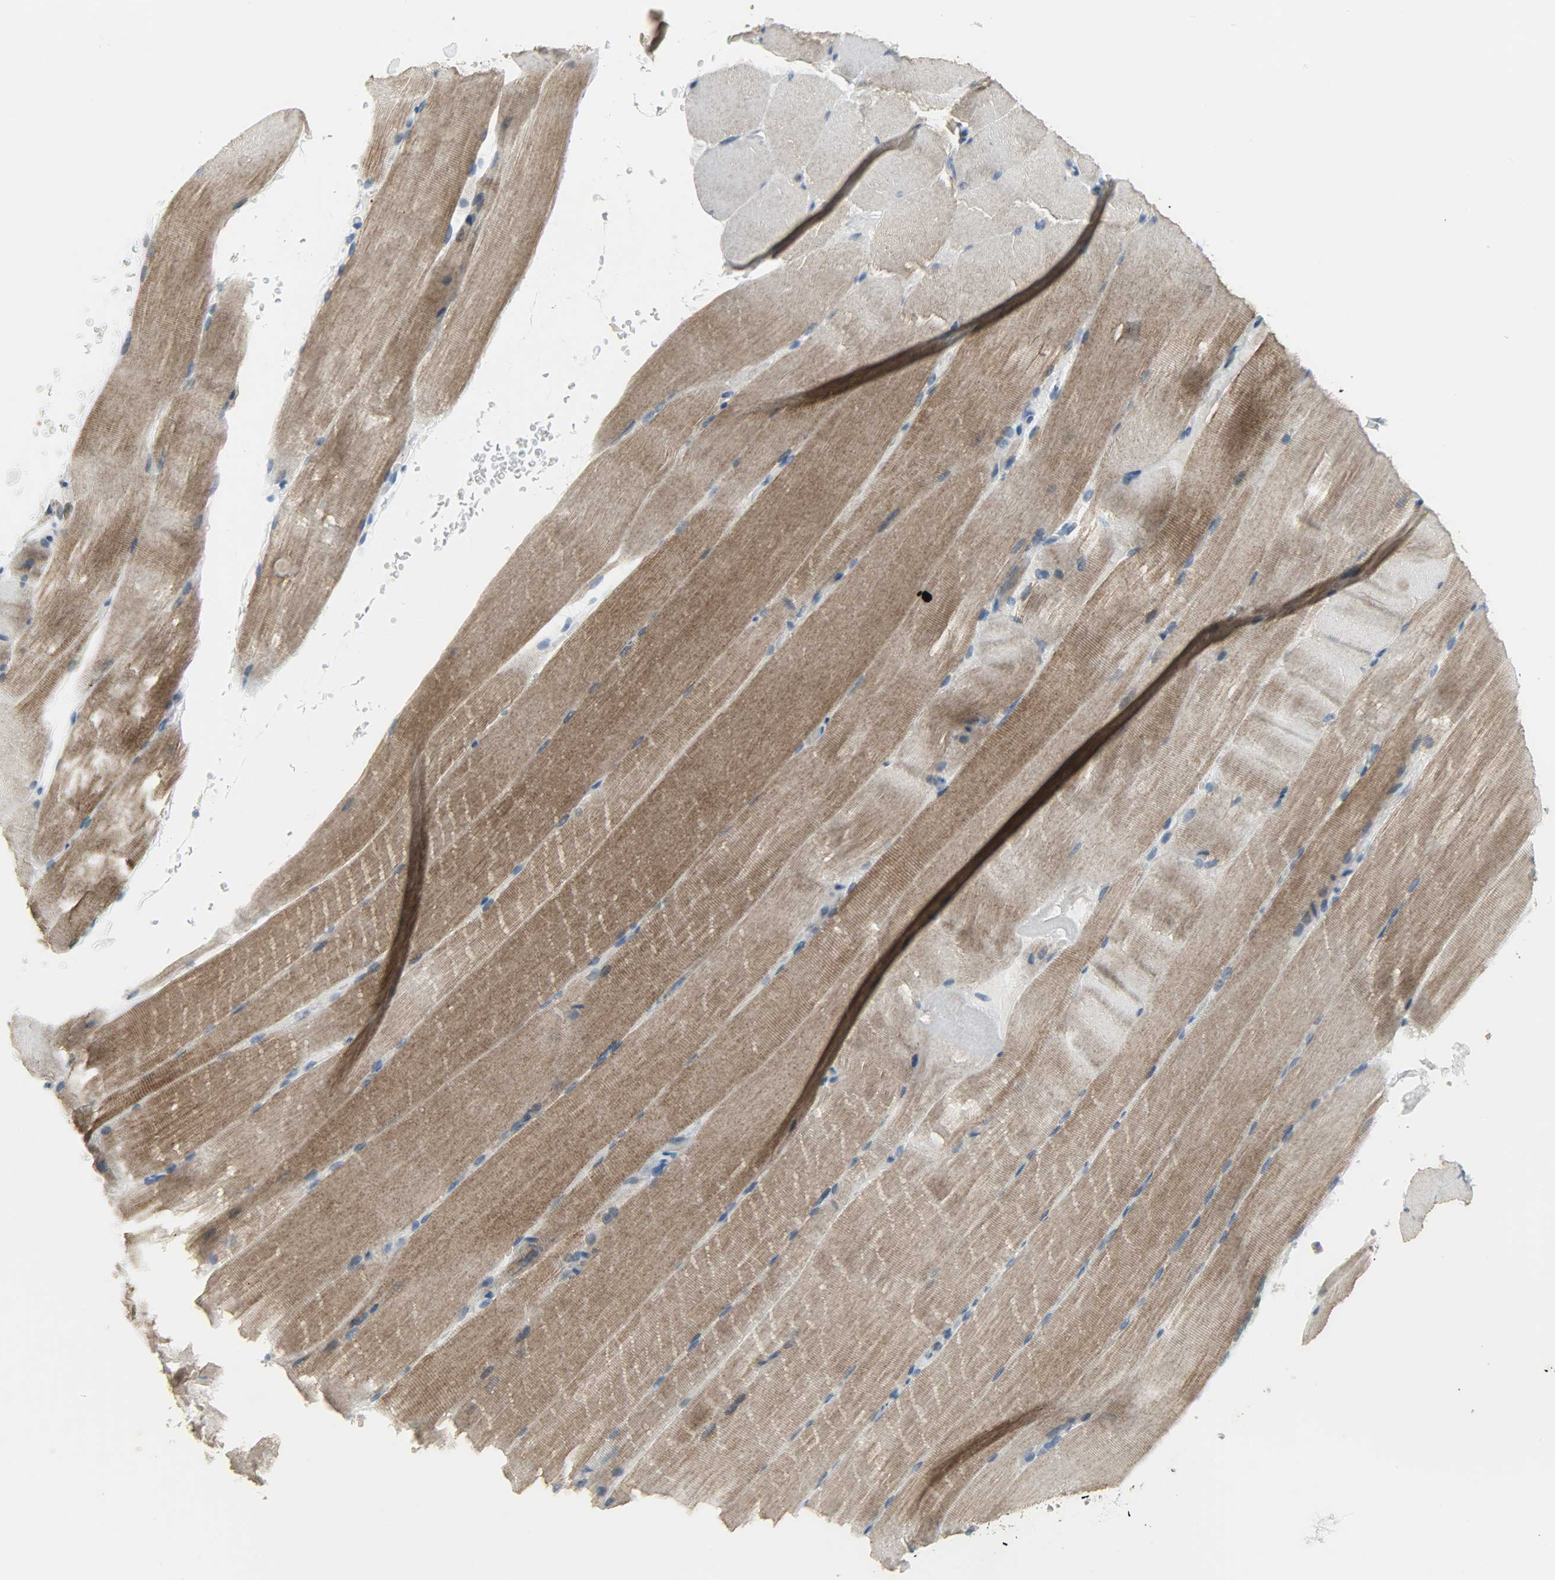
{"staining": {"intensity": "moderate", "quantity": "25%-75%", "location": "cytoplasmic/membranous"}, "tissue": "skeletal muscle", "cell_type": "Myocytes", "image_type": "normal", "snomed": [{"axis": "morphology", "description": "Normal tissue, NOS"}, {"axis": "topography", "description": "Skeletal muscle"}, {"axis": "topography", "description": "Parathyroid gland"}], "caption": "This image demonstrates immunohistochemistry staining of benign human skeletal muscle, with medium moderate cytoplasmic/membranous staining in about 25%-75% of myocytes.", "gene": "DNAJA4", "patient": {"sex": "female", "age": 37}}